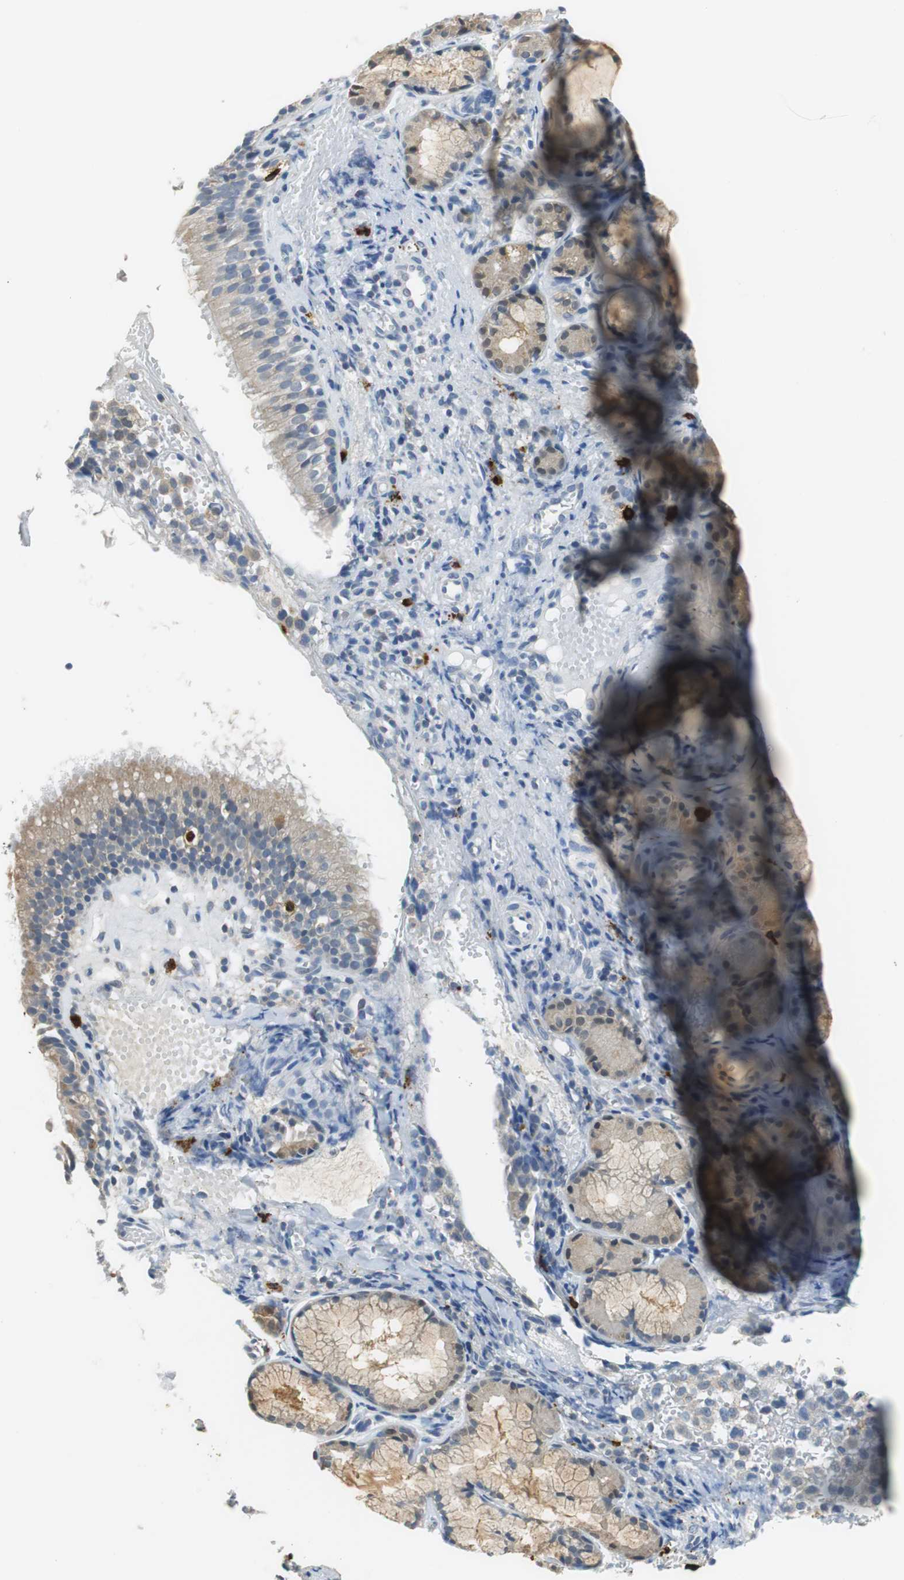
{"staining": {"intensity": "weak", "quantity": ">75%", "location": "cytoplasmic/membranous"}, "tissue": "nasopharynx", "cell_type": "Respiratory epithelial cells", "image_type": "normal", "snomed": [{"axis": "morphology", "description": "Normal tissue, NOS"}, {"axis": "morphology", "description": "Inflammation, NOS"}, {"axis": "topography", "description": "Nasopharynx"}], "caption": "A low amount of weak cytoplasmic/membranous staining is appreciated in about >75% of respiratory epithelial cells in unremarkable nasopharynx. Nuclei are stained in blue.", "gene": "CPA3", "patient": {"sex": "female", "age": 55}}